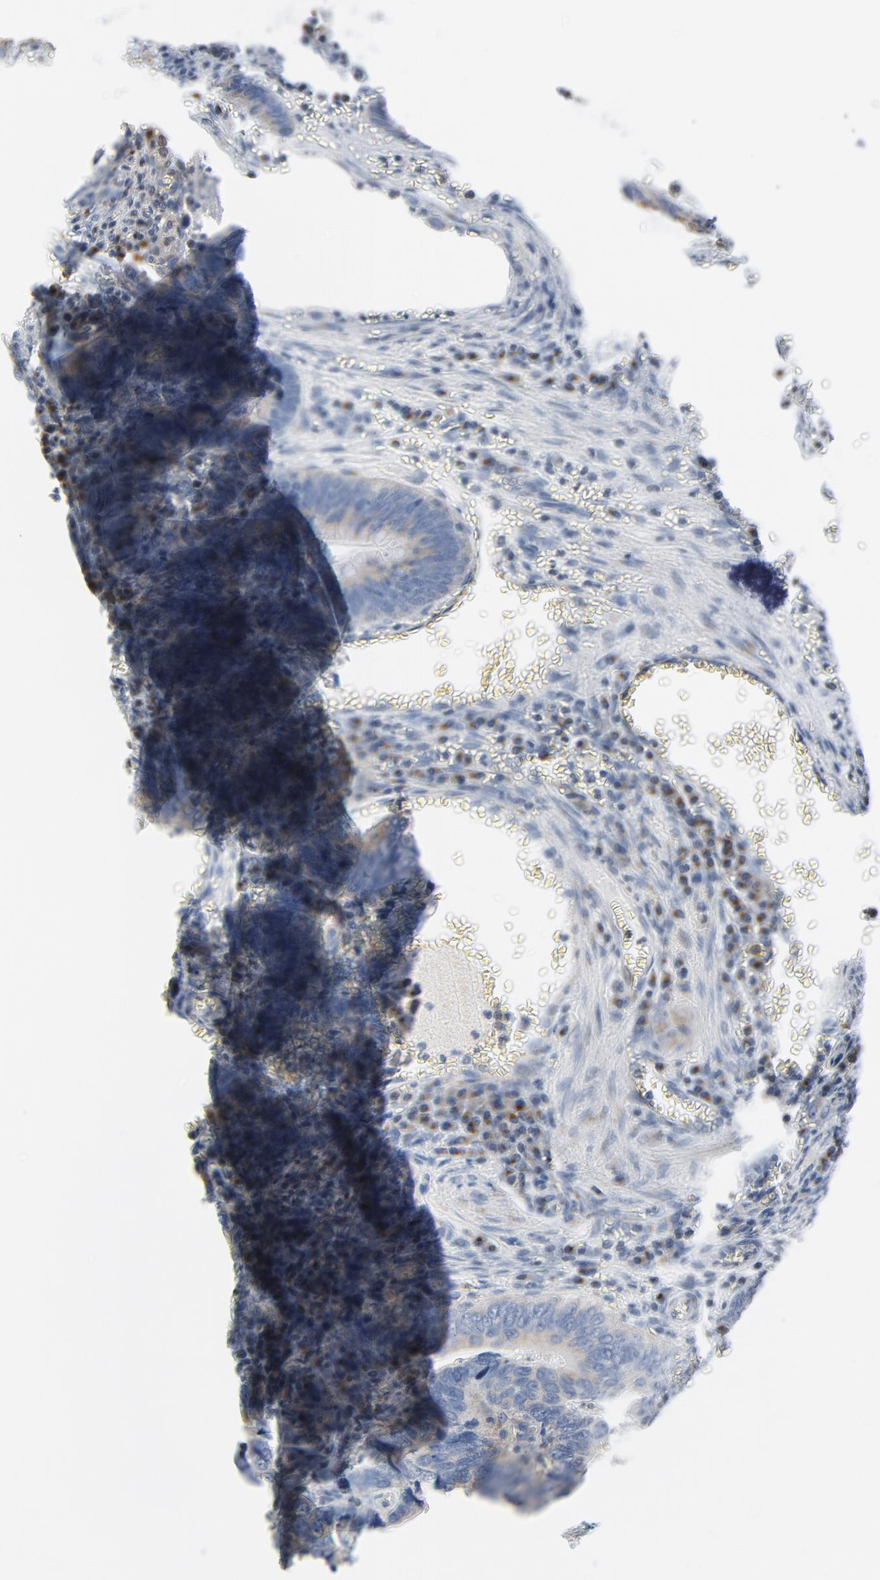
{"staining": {"intensity": "moderate", "quantity": "25%-75%", "location": "cytoplasmic/membranous"}, "tissue": "colorectal cancer", "cell_type": "Tumor cells", "image_type": "cancer", "snomed": [{"axis": "morphology", "description": "Adenocarcinoma, NOS"}, {"axis": "topography", "description": "Colon"}], "caption": "Human colorectal cancer stained with a protein marker demonstrates moderate staining in tumor cells.", "gene": "YIPF6", "patient": {"sex": "male", "age": 72}}